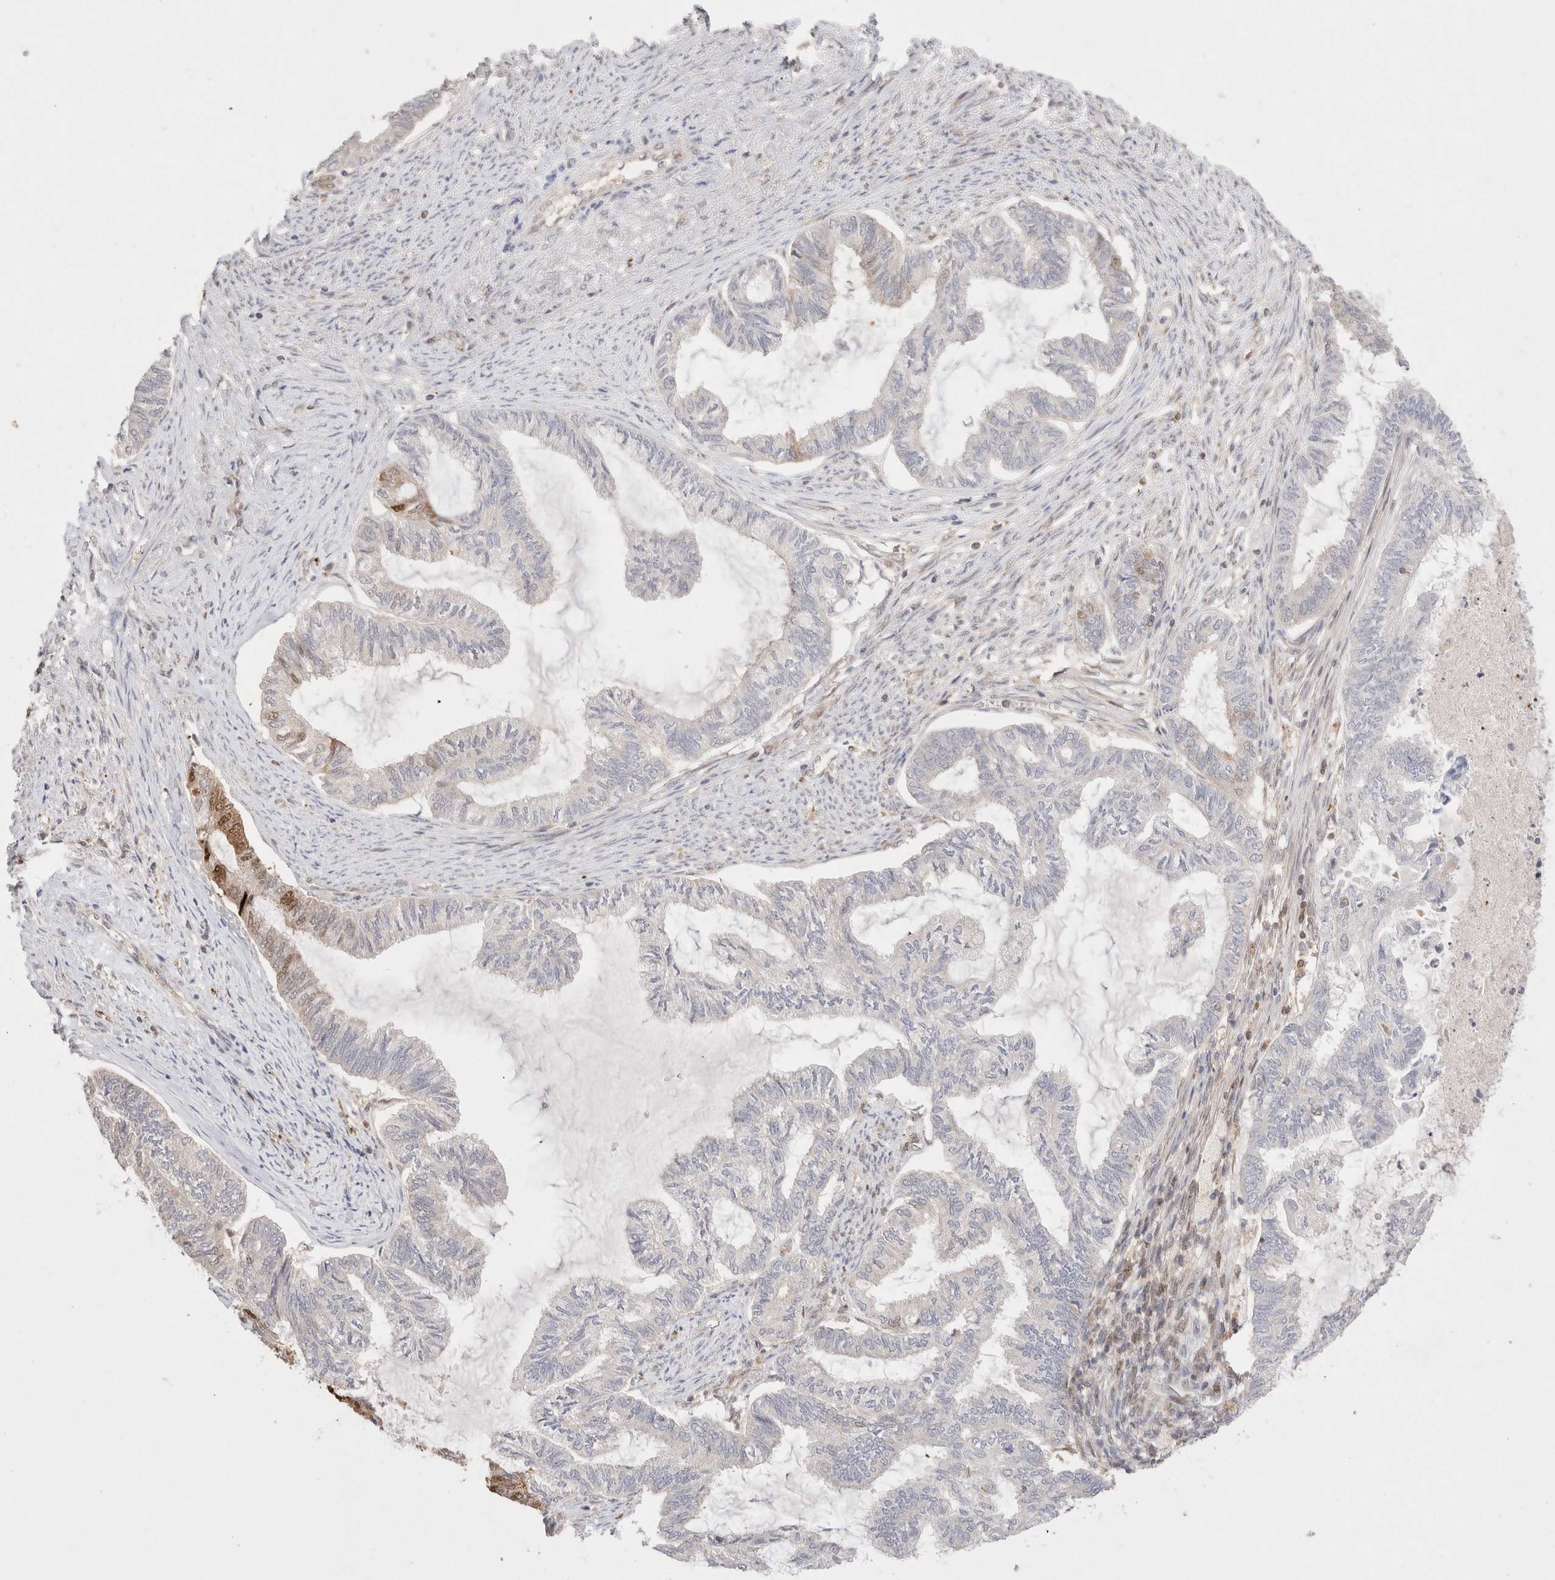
{"staining": {"intensity": "moderate", "quantity": "<25%", "location": "cytoplasmic/membranous,nuclear"}, "tissue": "endometrial cancer", "cell_type": "Tumor cells", "image_type": "cancer", "snomed": [{"axis": "morphology", "description": "Adenocarcinoma, NOS"}, {"axis": "topography", "description": "Endometrium"}], "caption": "Immunohistochemical staining of human endometrial cancer displays low levels of moderate cytoplasmic/membranous and nuclear protein expression in approximately <25% of tumor cells. The staining was performed using DAB (3,3'-diaminobenzidine) to visualize the protein expression in brown, while the nuclei were stained in blue with hematoxylin (Magnification: 20x).", "gene": "STARD10", "patient": {"sex": "female", "age": 86}}